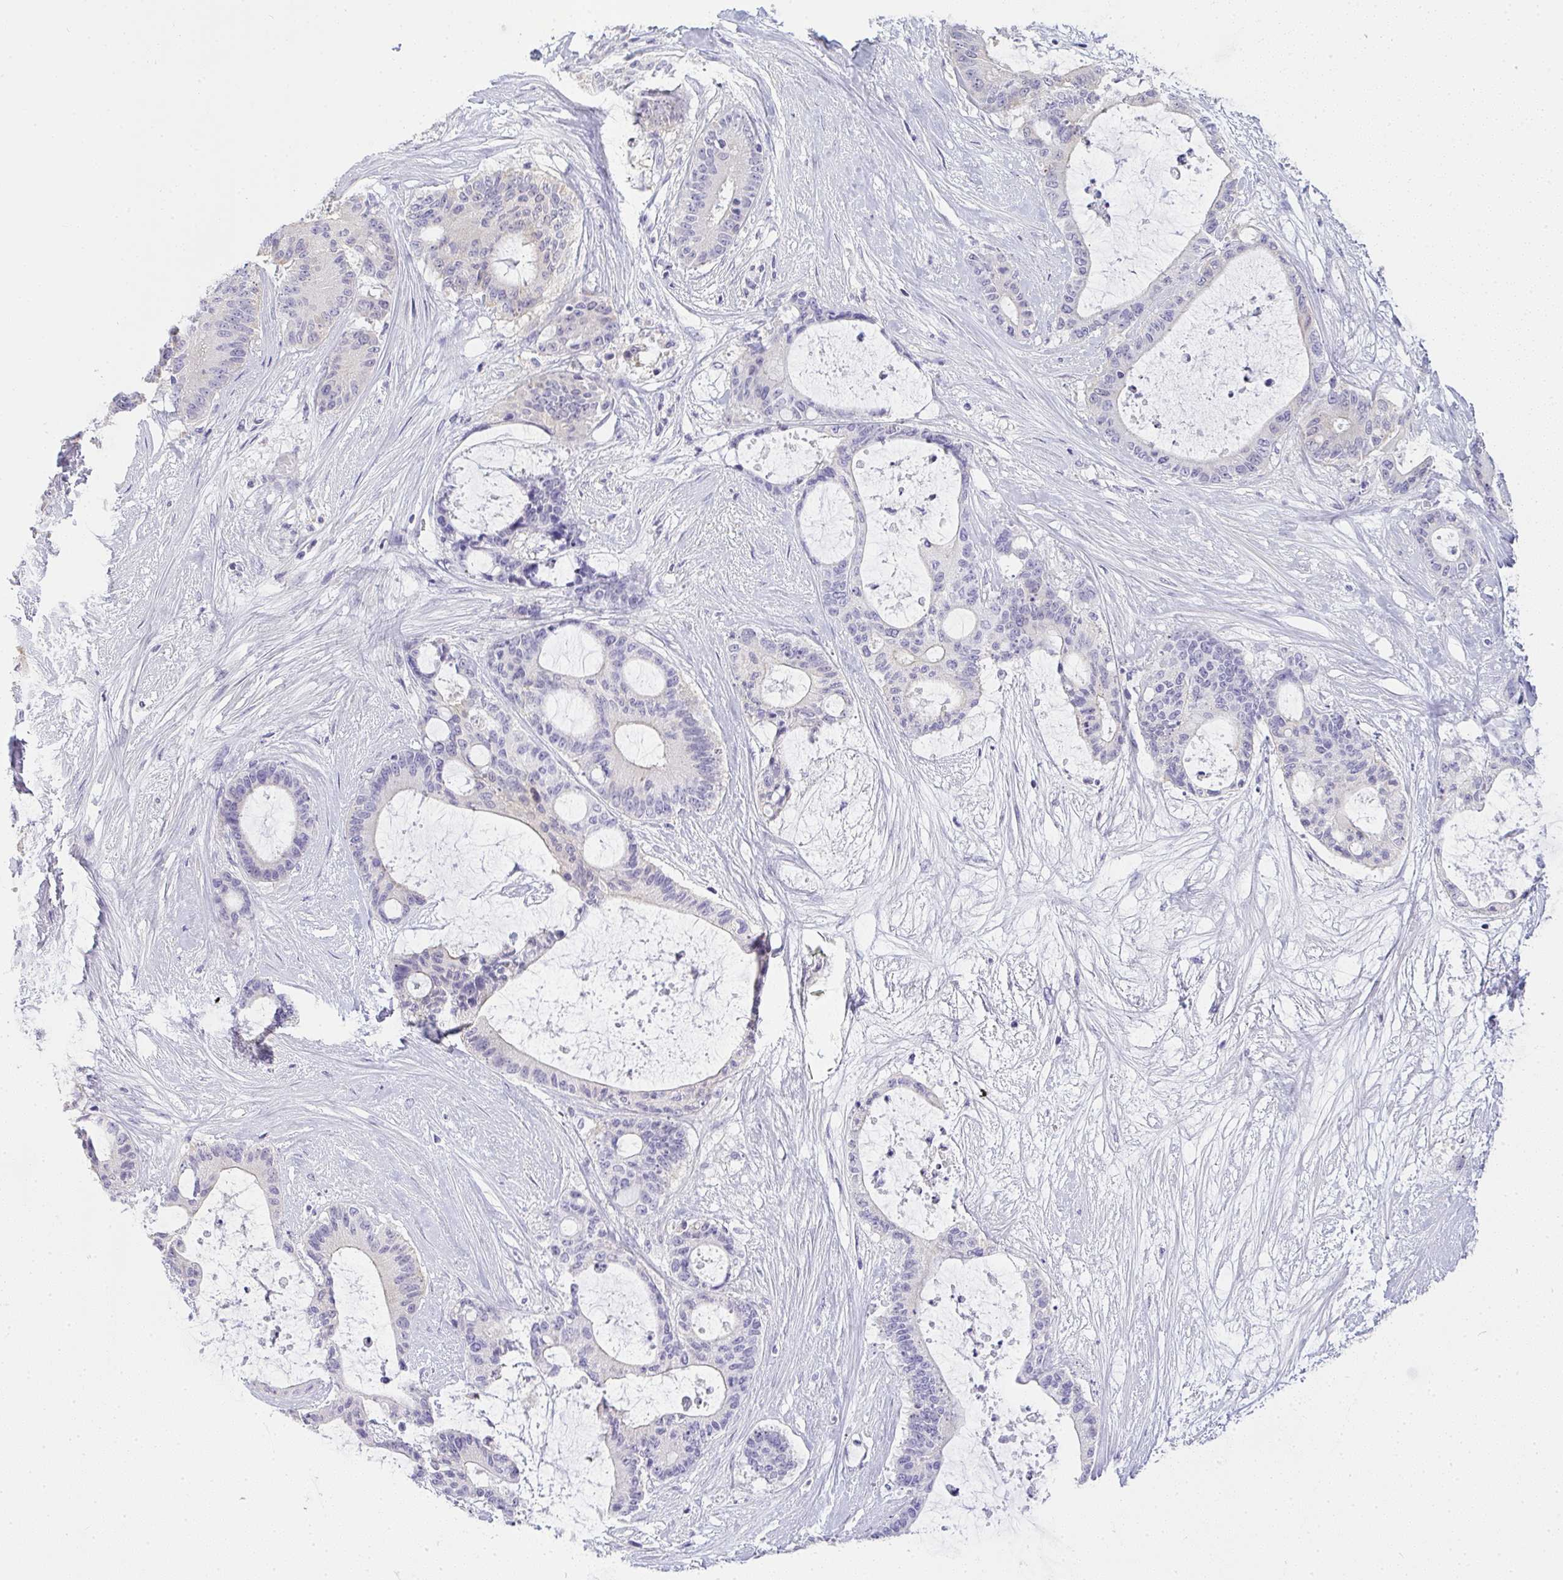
{"staining": {"intensity": "negative", "quantity": "none", "location": "none"}, "tissue": "liver cancer", "cell_type": "Tumor cells", "image_type": "cancer", "snomed": [{"axis": "morphology", "description": "Normal tissue, NOS"}, {"axis": "morphology", "description": "Cholangiocarcinoma"}, {"axis": "topography", "description": "Liver"}, {"axis": "topography", "description": "Peripheral nerve tissue"}], "caption": "DAB immunohistochemical staining of liver cholangiocarcinoma reveals no significant staining in tumor cells.", "gene": "GSDMB", "patient": {"sex": "female", "age": 73}}